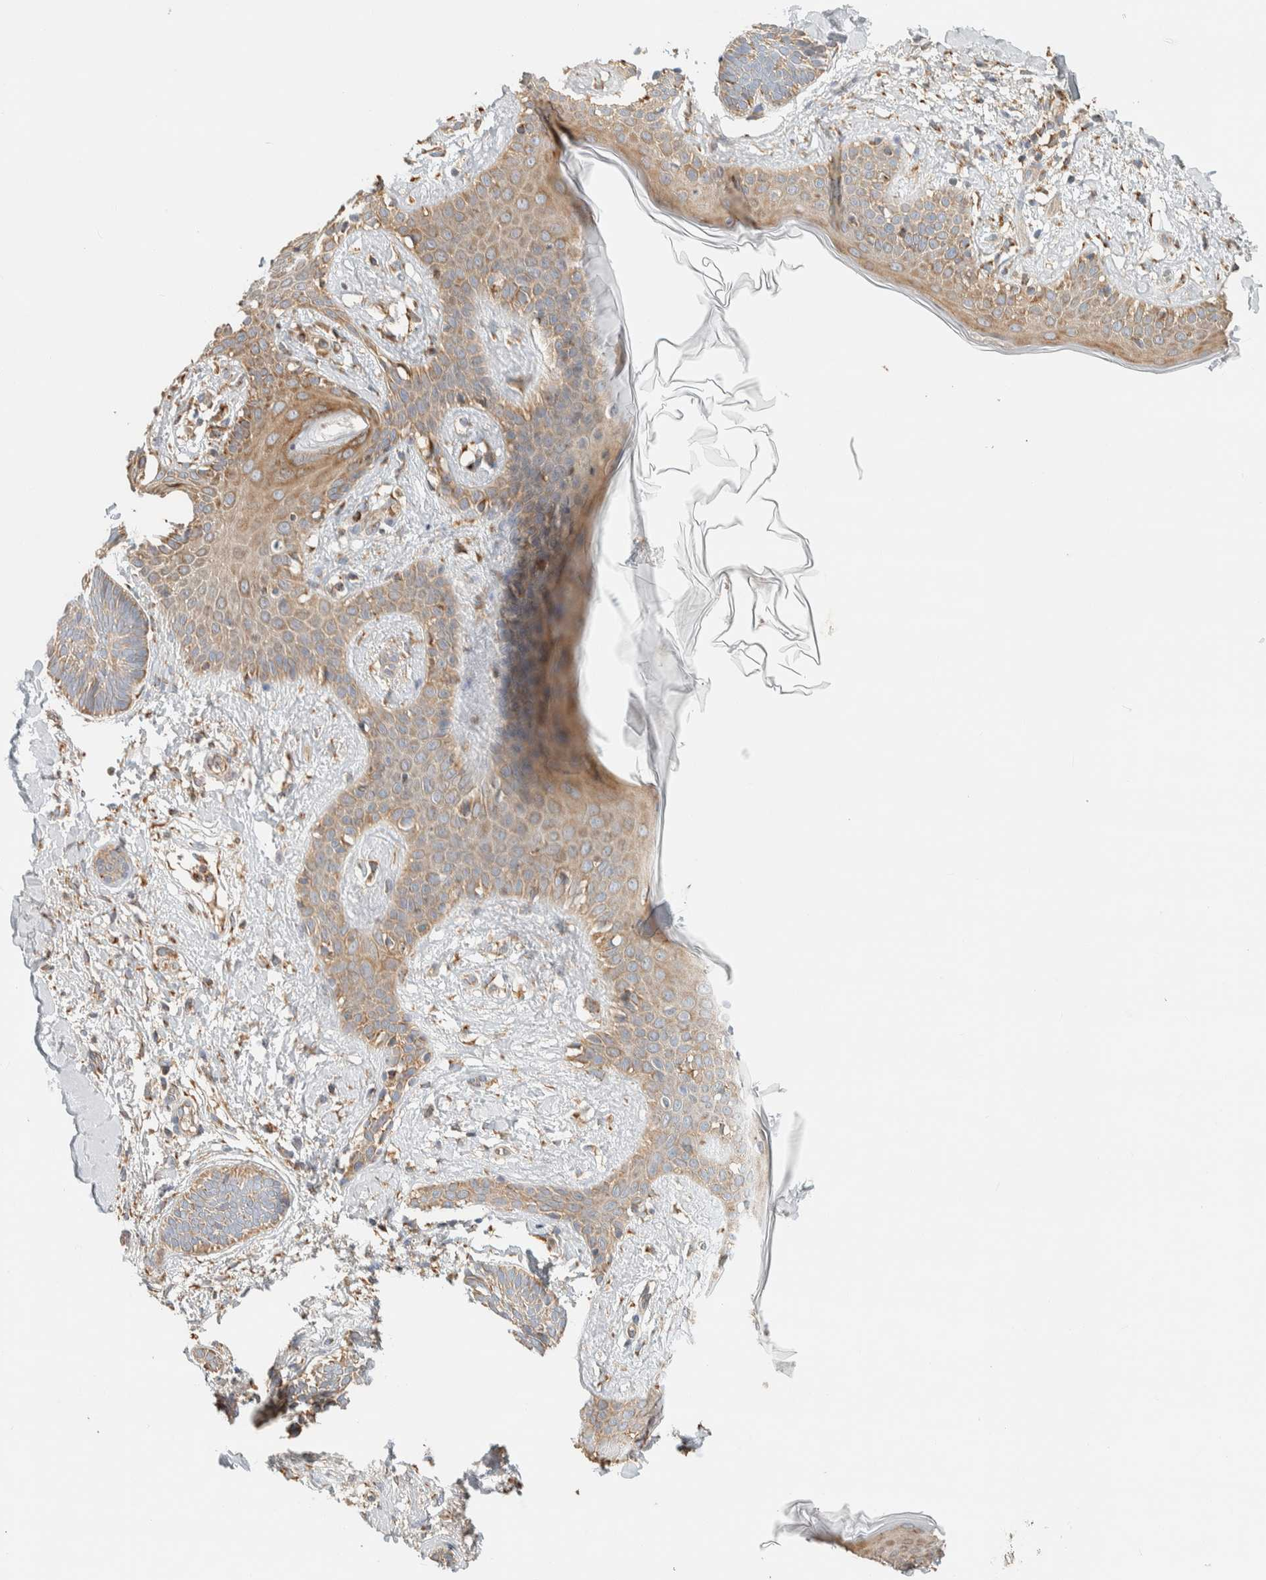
{"staining": {"intensity": "moderate", "quantity": ">75%", "location": "cytoplasmic/membranous"}, "tissue": "skin cancer", "cell_type": "Tumor cells", "image_type": "cancer", "snomed": [{"axis": "morphology", "description": "Normal tissue, NOS"}, {"axis": "morphology", "description": "Basal cell carcinoma"}, {"axis": "topography", "description": "Skin"}], "caption": "Human basal cell carcinoma (skin) stained with a brown dye displays moderate cytoplasmic/membranous positive staining in approximately >75% of tumor cells.", "gene": "RAB11FIP1", "patient": {"sex": "male", "age": 63}}